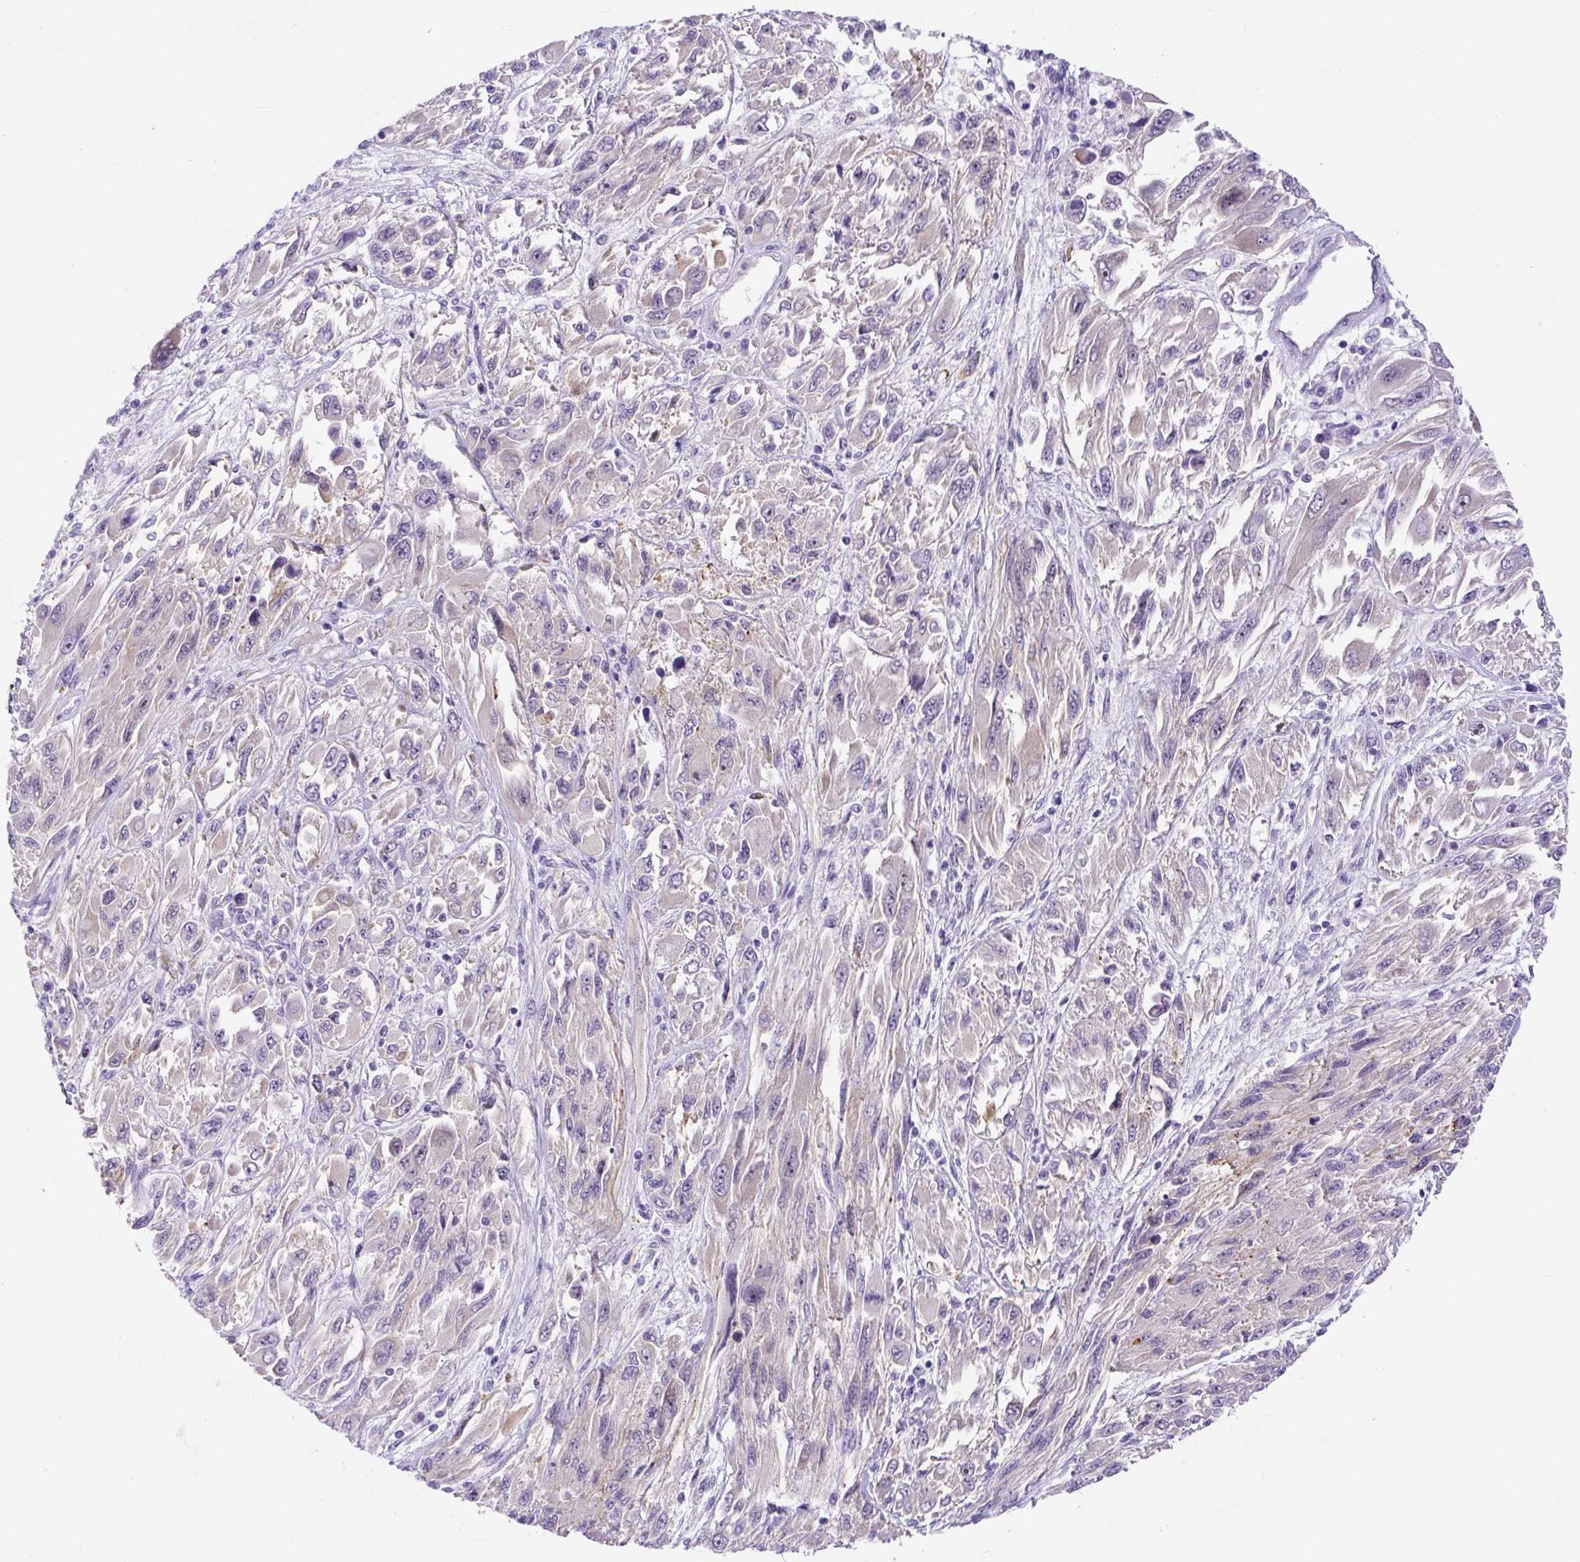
{"staining": {"intensity": "negative", "quantity": "none", "location": "none"}, "tissue": "melanoma", "cell_type": "Tumor cells", "image_type": "cancer", "snomed": [{"axis": "morphology", "description": "Malignant melanoma, NOS"}, {"axis": "topography", "description": "Skin"}], "caption": "The image reveals no significant positivity in tumor cells of melanoma.", "gene": "ASB4", "patient": {"sex": "female", "age": 91}}